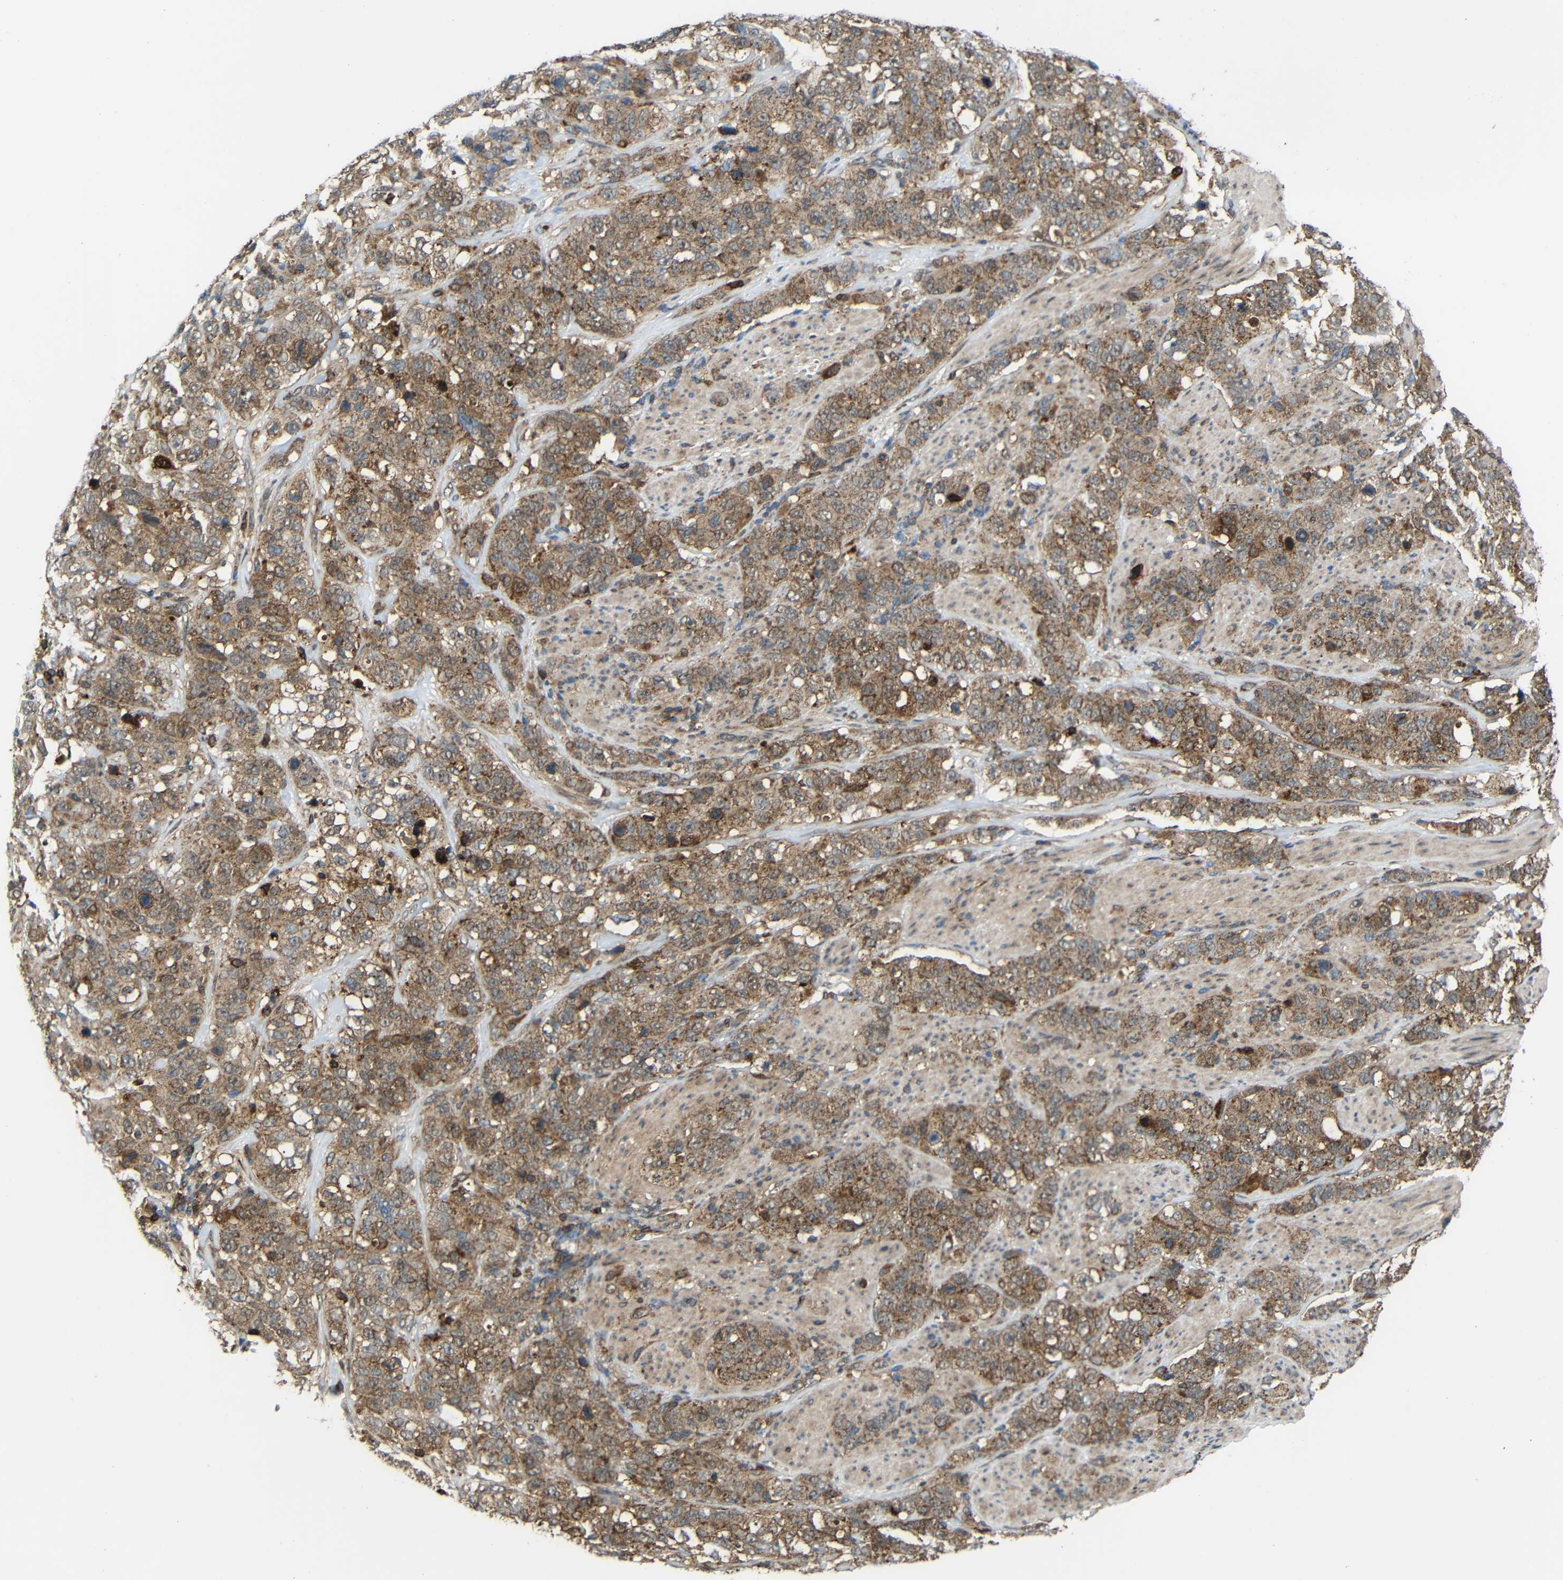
{"staining": {"intensity": "moderate", "quantity": ">75%", "location": "cytoplasmic/membranous"}, "tissue": "stomach cancer", "cell_type": "Tumor cells", "image_type": "cancer", "snomed": [{"axis": "morphology", "description": "Adenocarcinoma, NOS"}, {"axis": "topography", "description": "Stomach"}], "caption": "Immunohistochemistry (IHC) image of neoplastic tissue: human stomach adenocarcinoma stained using immunohistochemistry (IHC) exhibits medium levels of moderate protein expression localized specifically in the cytoplasmic/membranous of tumor cells, appearing as a cytoplasmic/membranous brown color.", "gene": "C1GALT1", "patient": {"sex": "male", "age": 48}}